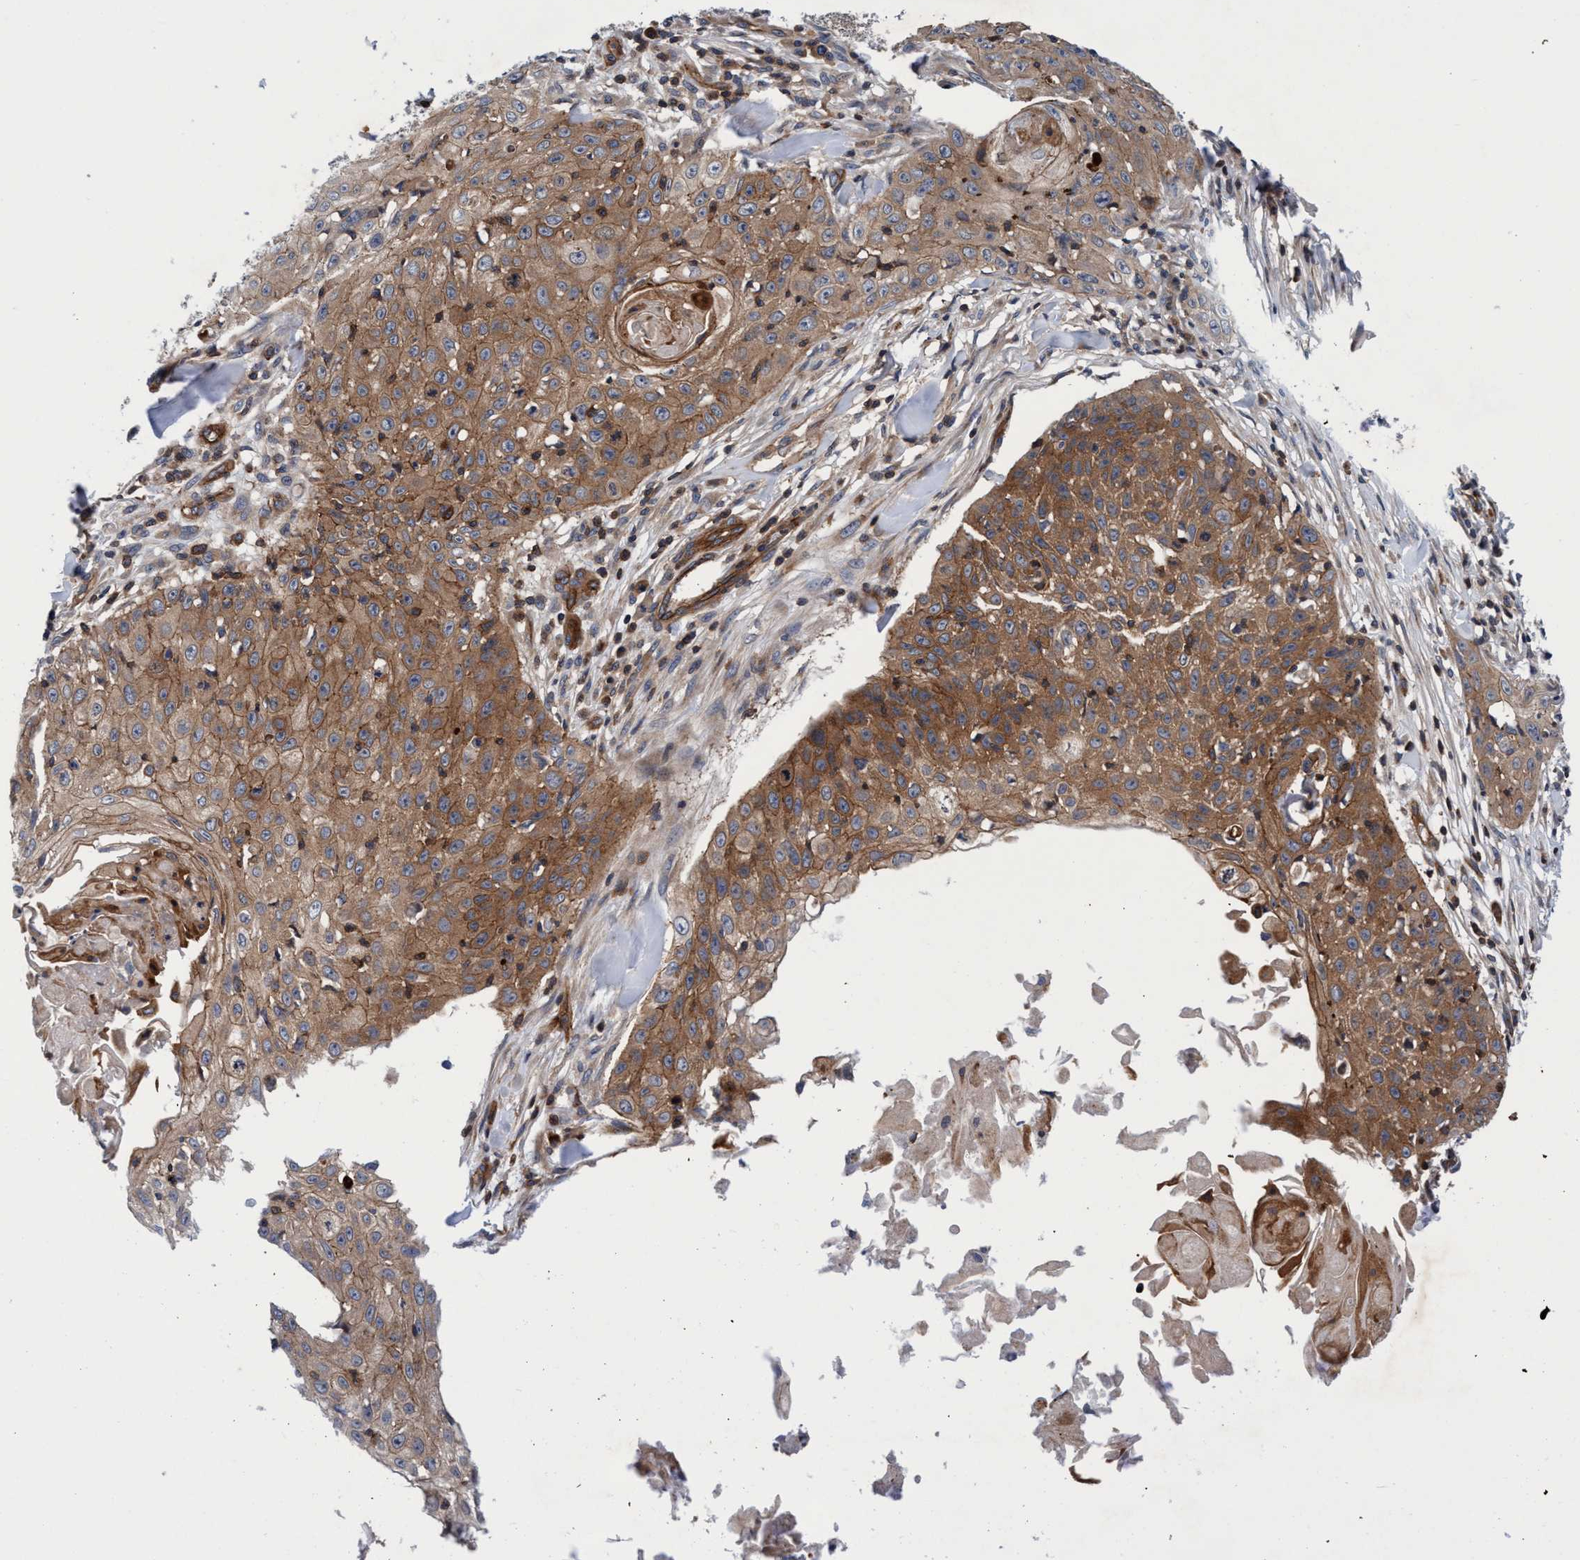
{"staining": {"intensity": "moderate", "quantity": ">75%", "location": "cytoplasmic/membranous"}, "tissue": "skin cancer", "cell_type": "Tumor cells", "image_type": "cancer", "snomed": [{"axis": "morphology", "description": "Squamous cell carcinoma, NOS"}, {"axis": "topography", "description": "Skin"}], "caption": "The micrograph exhibits staining of skin squamous cell carcinoma, revealing moderate cytoplasmic/membranous protein staining (brown color) within tumor cells.", "gene": "MCM3AP", "patient": {"sex": "male", "age": 86}}